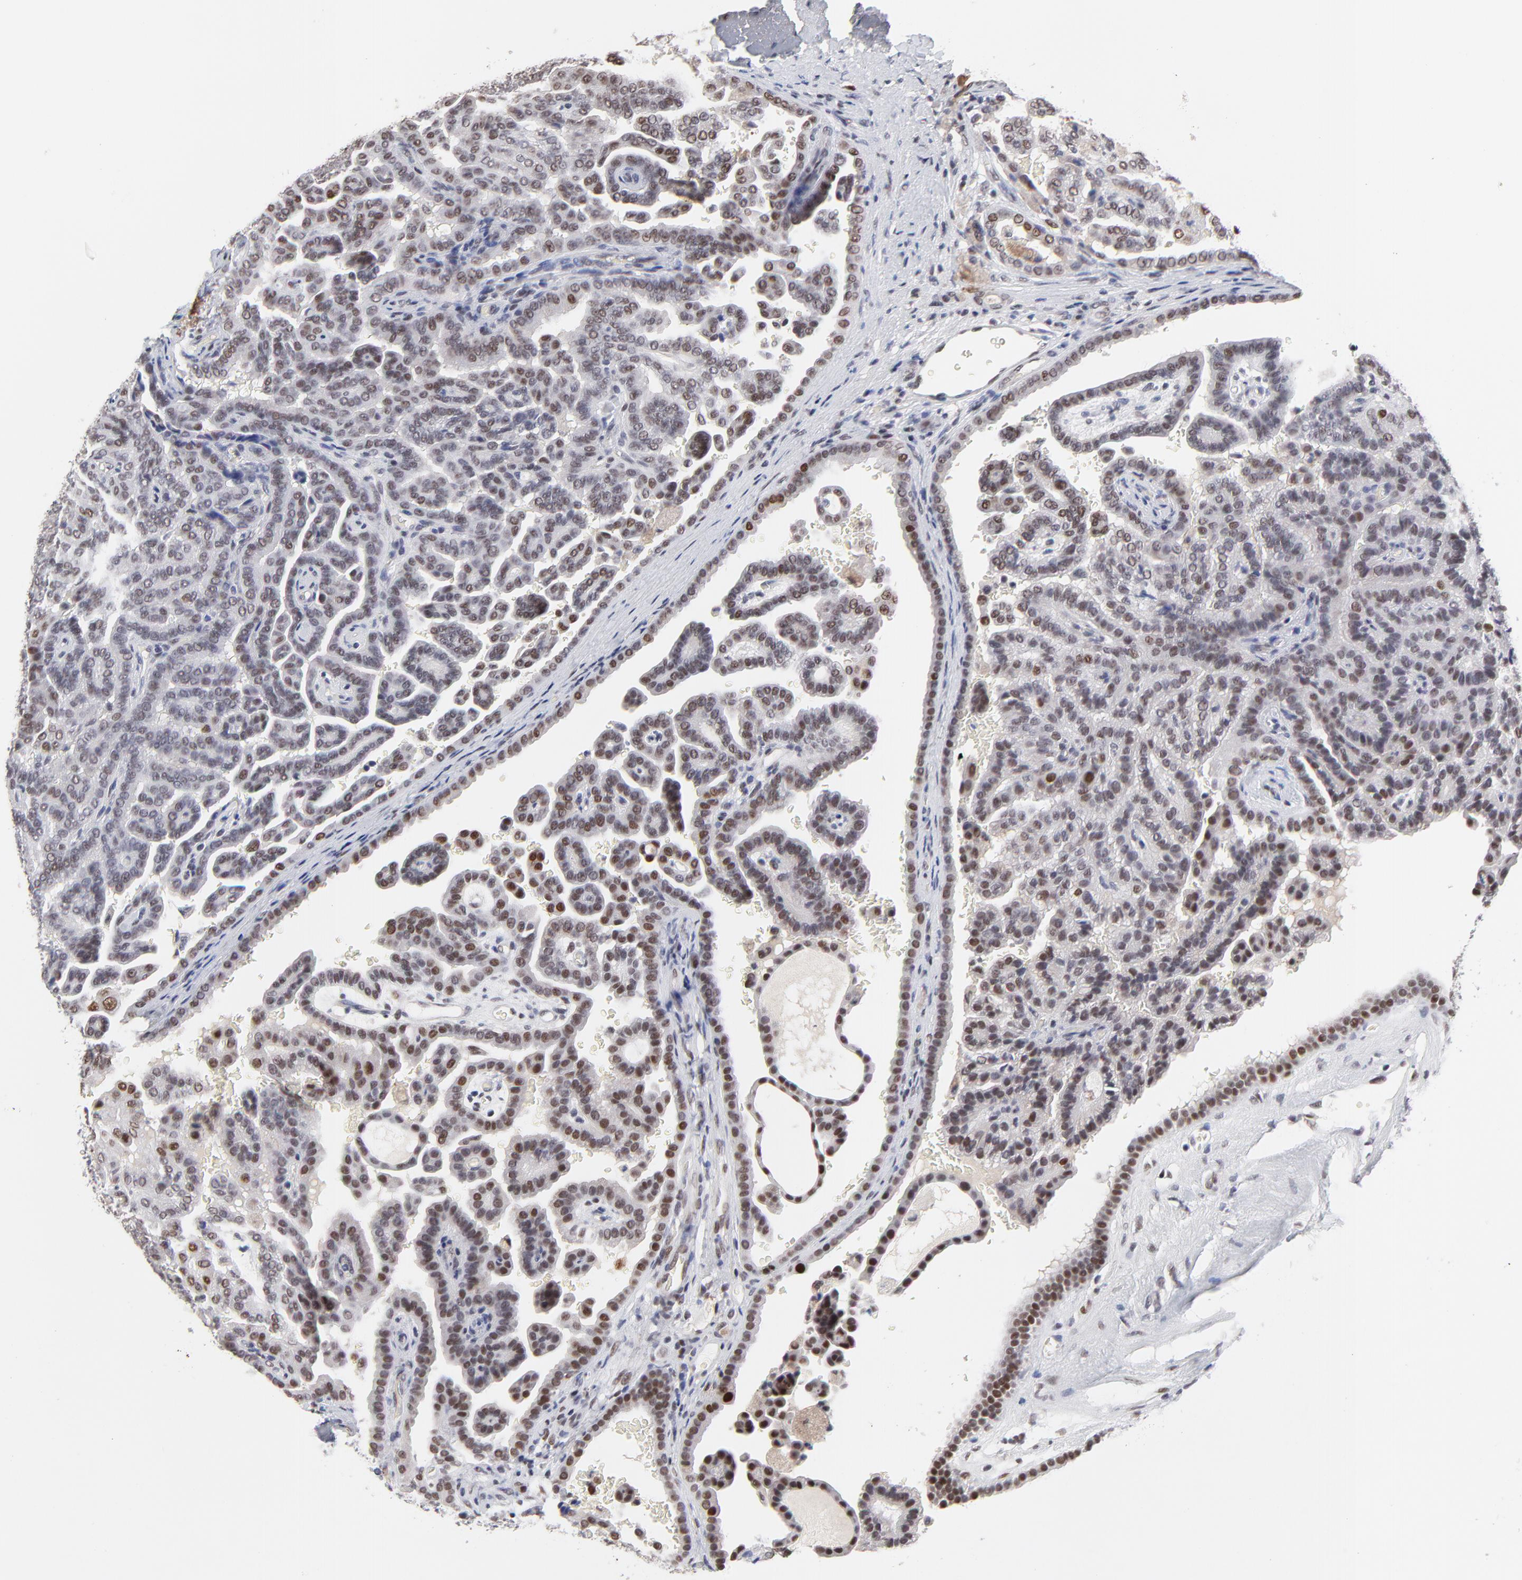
{"staining": {"intensity": "weak", "quantity": ">75%", "location": "nuclear"}, "tissue": "renal cancer", "cell_type": "Tumor cells", "image_type": "cancer", "snomed": [{"axis": "morphology", "description": "Adenocarcinoma, NOS"}, {"axis": "topography", "description": "Kidney"}], "caption": "Immunohistochemical staining of human renal adenocarcinoma displays low levels of weak nuclear protein expression in approximately >75% of tumor cells.", "gene": "OGFOD1", "patient": {"sex": "male", "age": 61}}